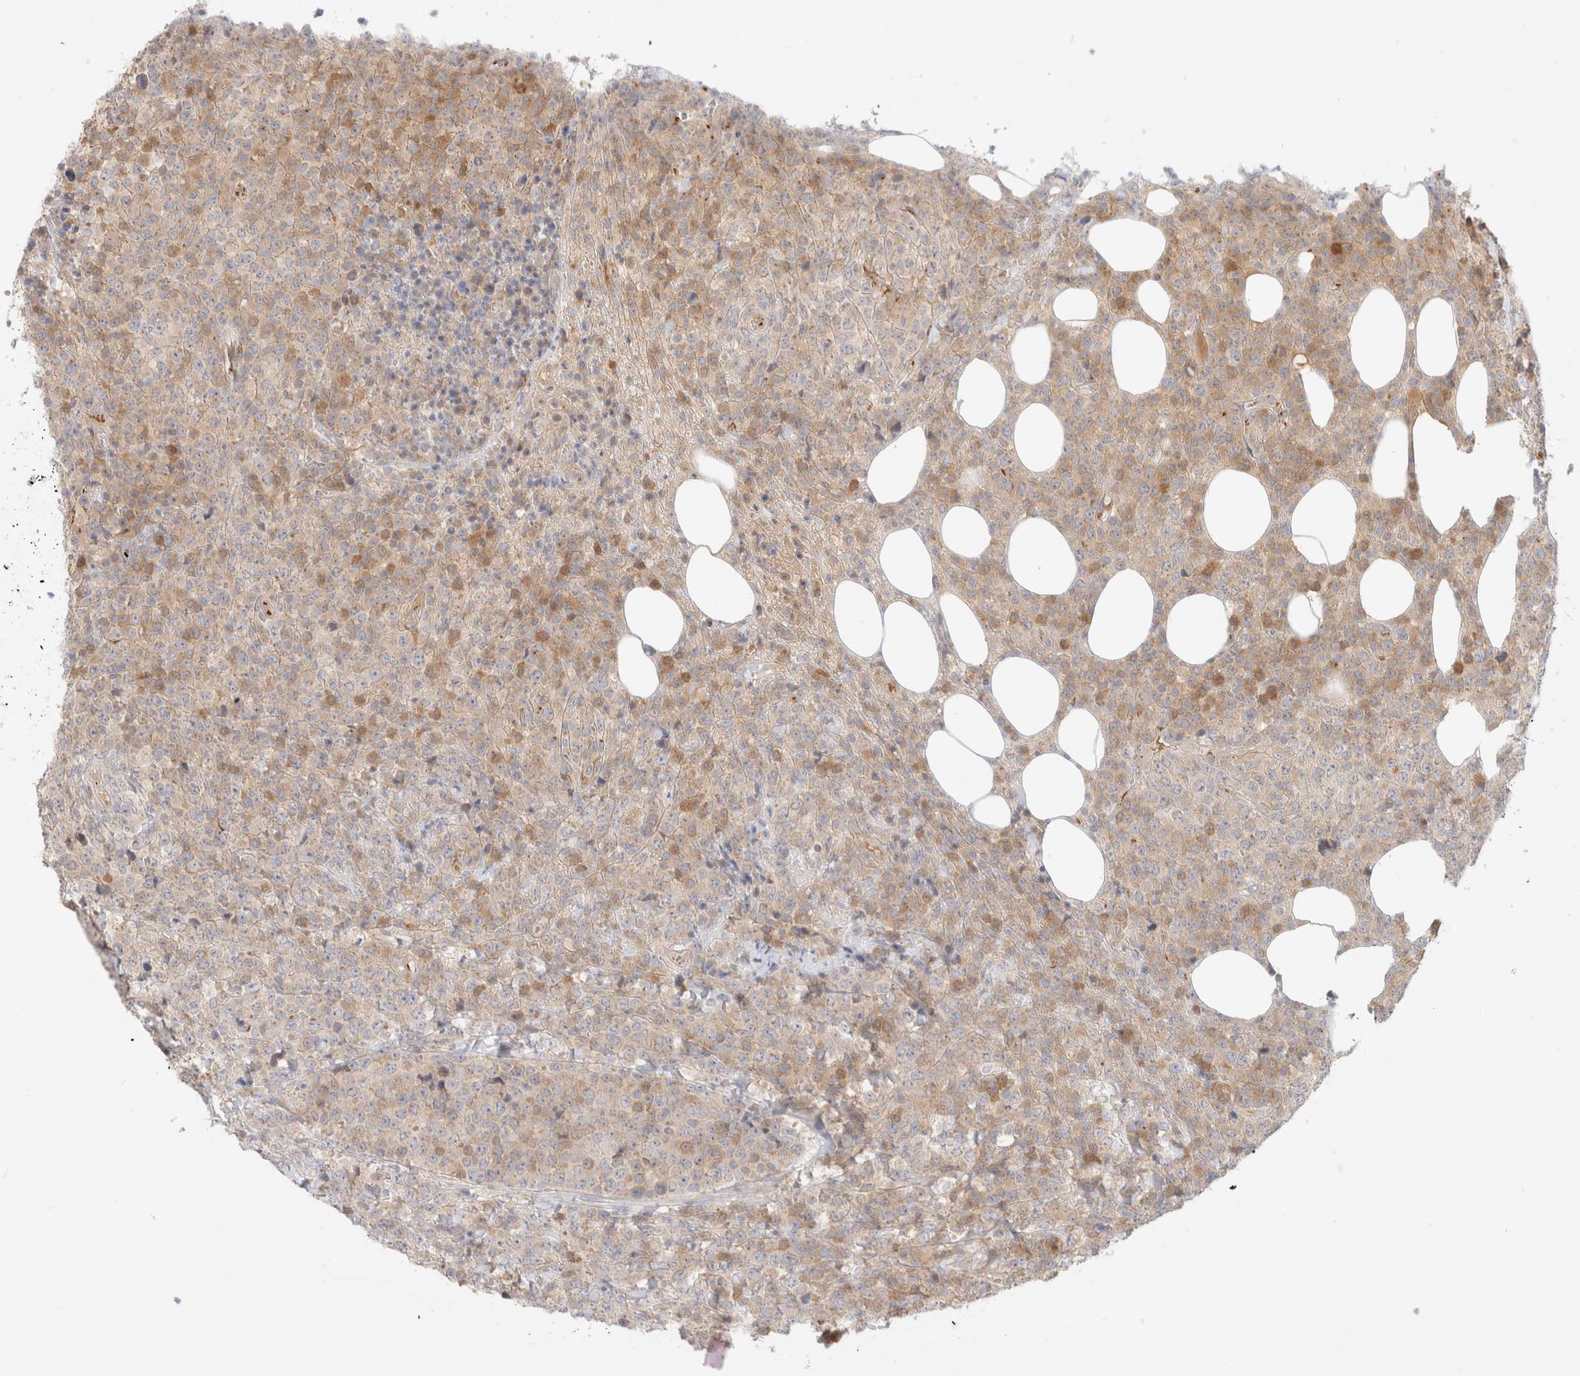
{"staining": {"intensity": "moderate", "quantity": "<25%", "location": "cytoplasmic/membranous"}, "tissue": "lymphoma", "cell_type": "Tumor cells", "image_type": "cancer", "snomed": [{"axis": "morphology", "description": "Malignant lymphoma, non-Hodgkin's type, High grade"}, {"axis": "topography", "description": "Lymph node"}], "caption": "Approximately <25% of tumor cells in human lymphoma display moderate cytoplasmic/membranous protein positivity as visualized by brown immunohistochemical staining.", "gene": "EFCAB13", "patient": {"sex": "male", "age": 13}}